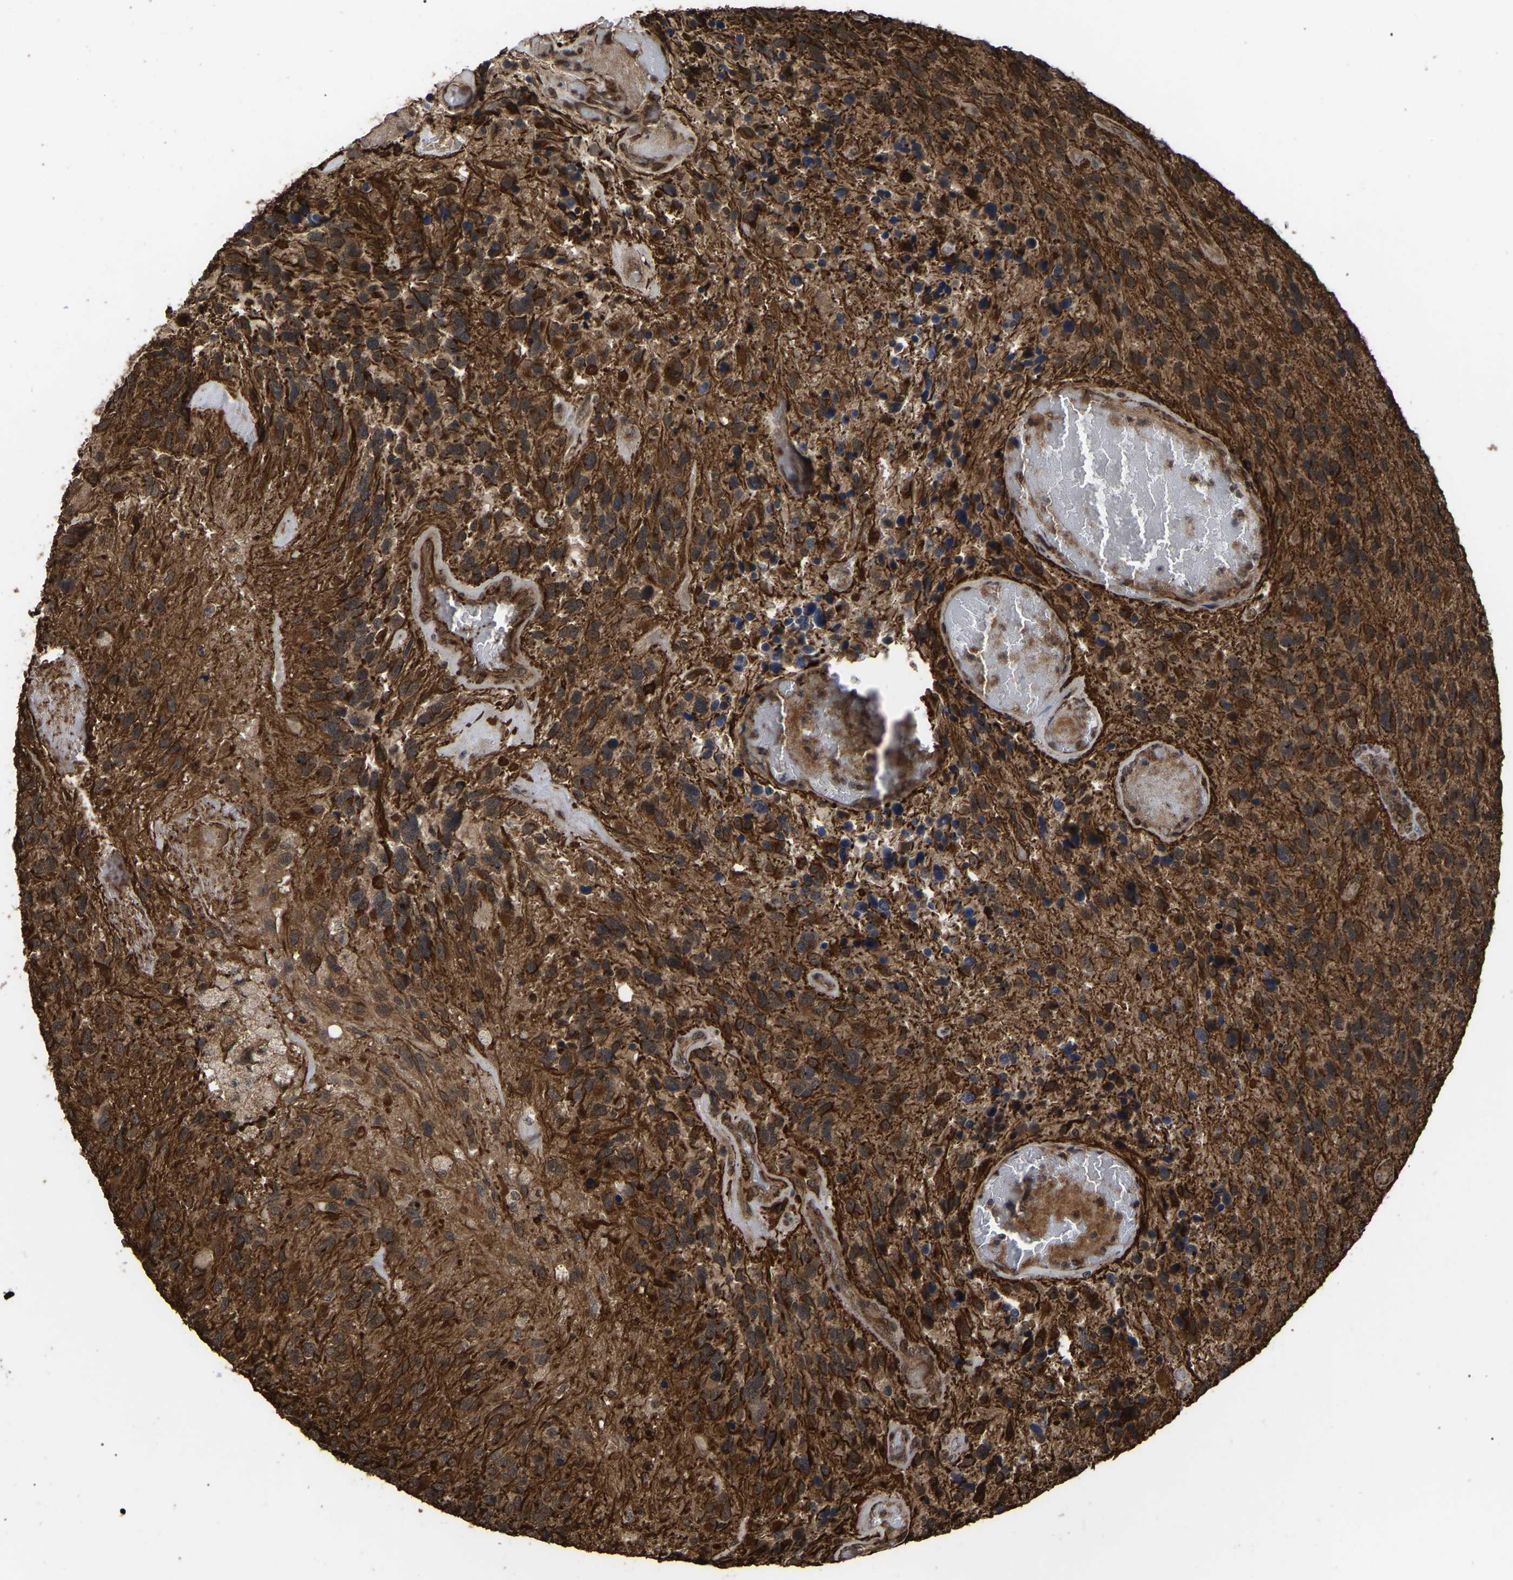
{"staining": {"intensity": "strong", "quantity": ">75%", "location": "cytoplasmic/membranous"}, "tissue": "glioma", "cell_type": "Tumor cells", "image_type": "cancer", "snomed": [{"axis": "morphology", "description": "Glioma, malignant, High grade"}, {"axis": "topography", "description": "Brain"}], "caption": "A photomicrograph of glioma stained for a protein shows strong cytoplasmic/membranous brown staining in tumor cells.", "gene": "FAM161B", "patient": {"sex": "female", "age": 58}}